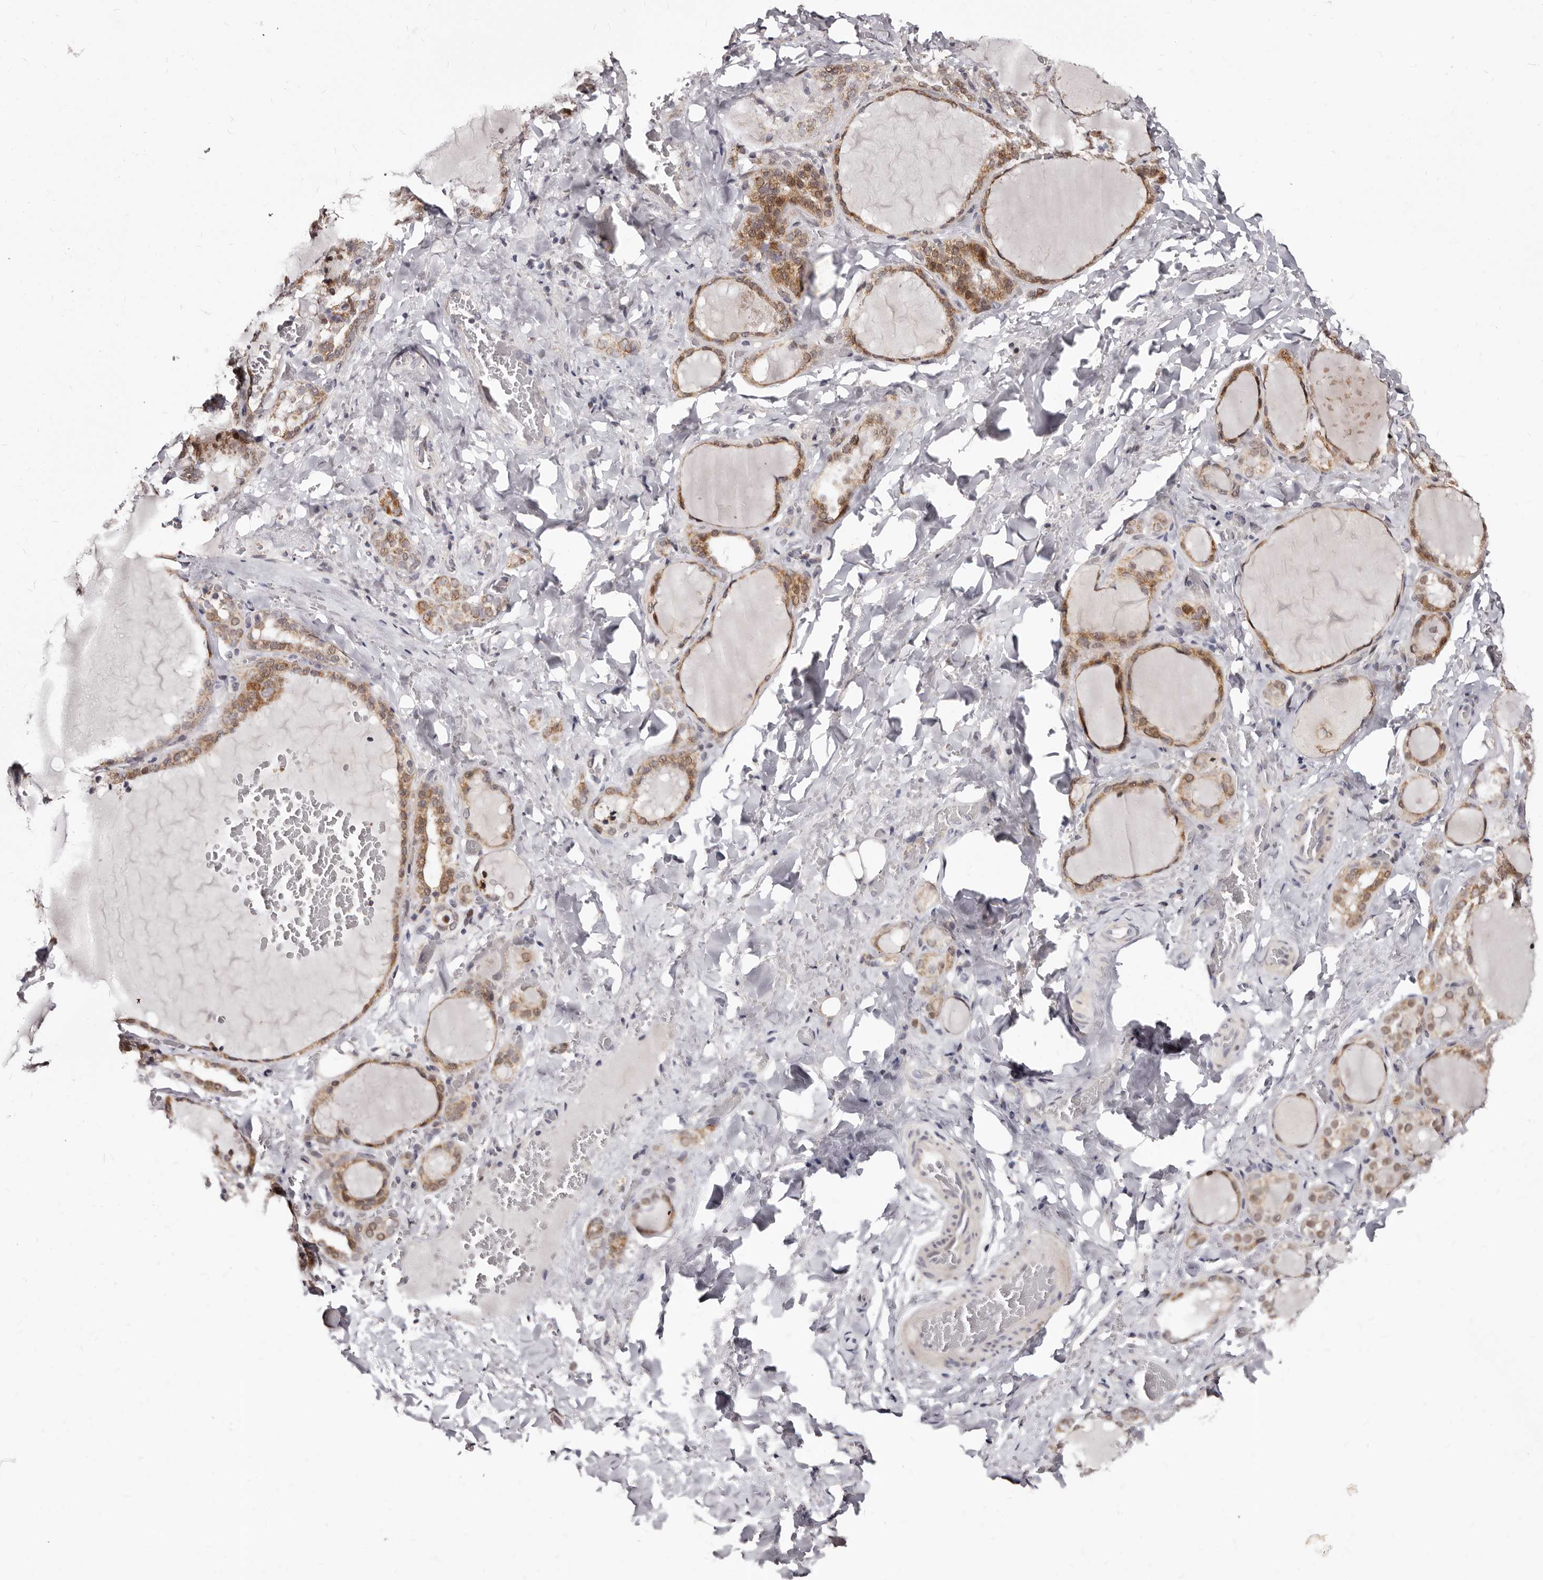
{"staining": {"intensity": "strong", "quantity": ">75%", "location": "cytoplasmic/membranous,nuclear"}, "tissue": "thyroid gland", "cell_type": "Glandular cells", "image_type": "normal", "snomed": [{"axis": "morphology", "description": "Normal tissue, NOS"}, {"axis": "topography", "description": "Thyroid gland"}], "caption": "Immunohistochemistry (IHC) of benign thyroid gland reveals high levels of strong cytoplasmic/membranous,nuclear staining in about >75% of glandular cells. (DAB = brown stain, brightfield microscopy at high magnification).", "gene": "PHF20L1", "patient": {"sex": "female", "age": 22}}